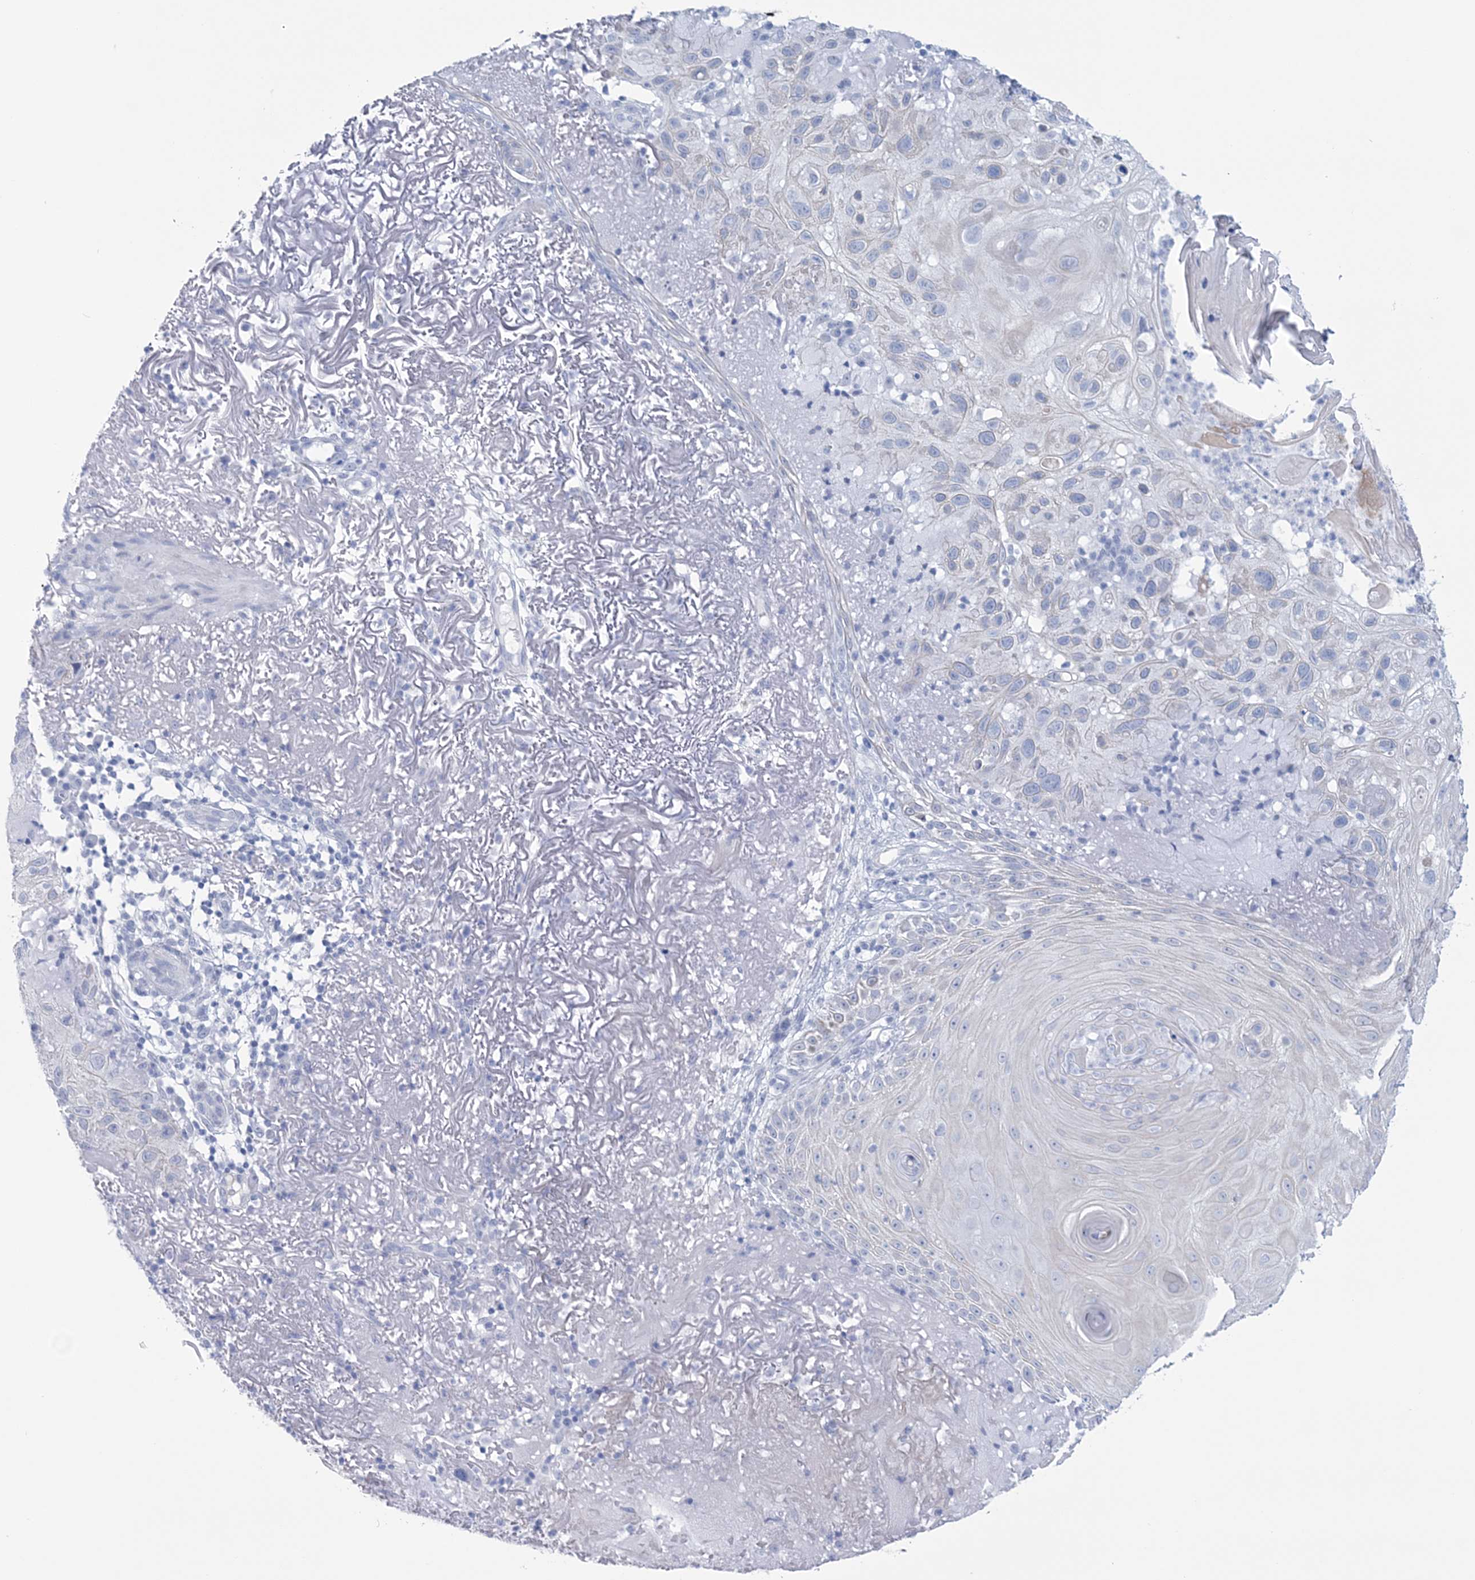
{"staining": {"intensity": "negative", "quantity": "none", "location": "none"}, "tissue": "skin cancer", "cell_type": "Tumor cells", "image_type": "cancer", "snomed": [{"axis": "morphology", "description": "Normal tissue, NOS"}, {"axis": "morphology", "description": "Squamous cell carcinoma, NOS"}, {"axis": "topography", "description": "Skin"}], "caption": "Immunohistochemical staining of human squamous cell carcinoma (skin) exhibits no significant expression in tumor cells.", "gene": "DPCD", "patient": {"sex": "female", "age": 96}}